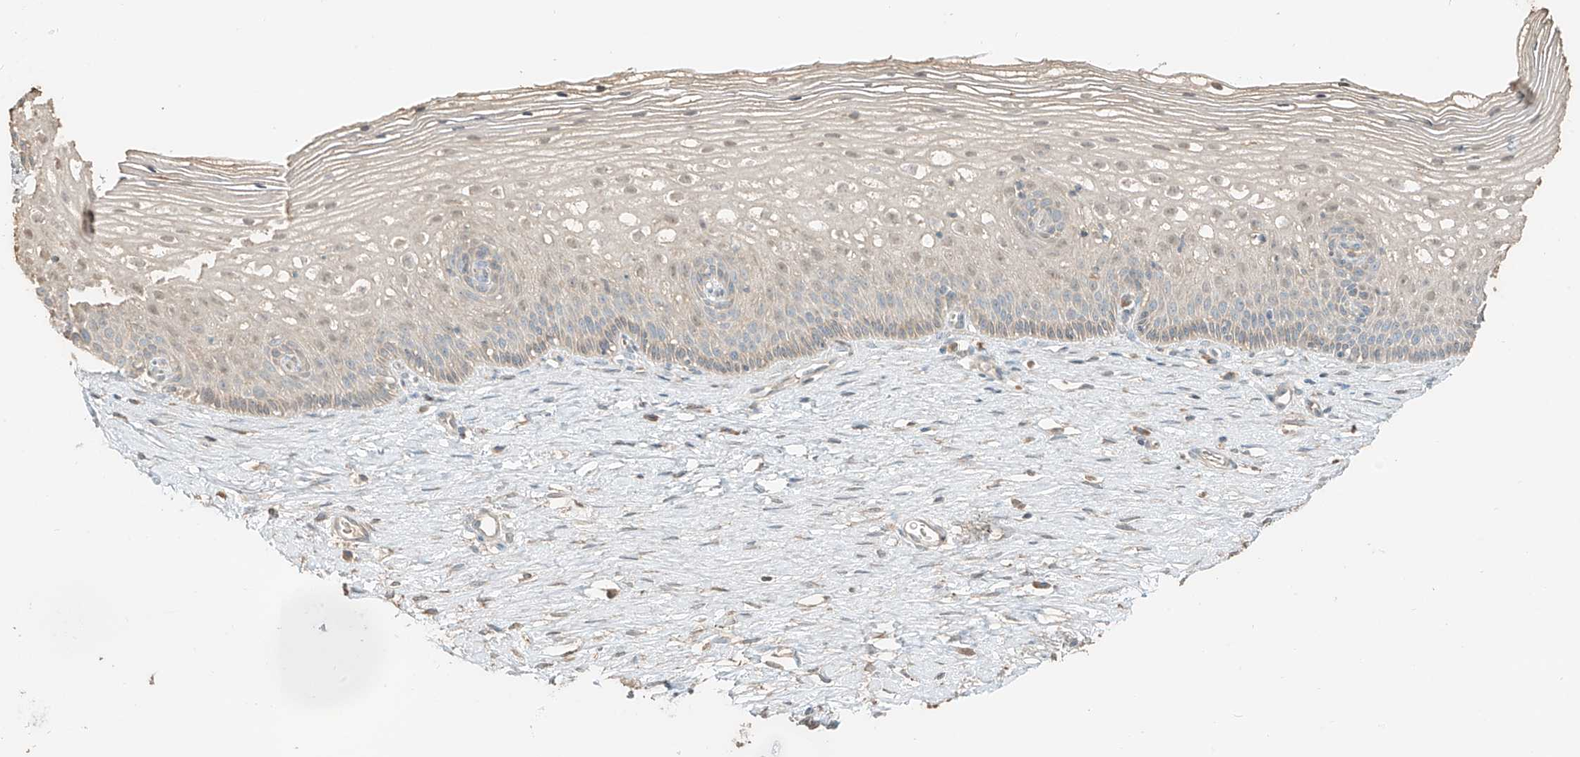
{"staining": {"intensity": "negative", "quantity": "none", "location": "none"}, "tissue": "cervix", "cell_type": "Glandular cells", "image_type": "normal", "snomed": [{"axis": "morphology", "description": "Normal tissue, NOS"}, {"axis": "topography", "description": "Cervix"}], "caption": "Immunohistochemistry of unremarkable human cervix reveals no staining in glandular cells.", "gene": "RFTN2", "patient": {"sex": "female", "age": 33}}